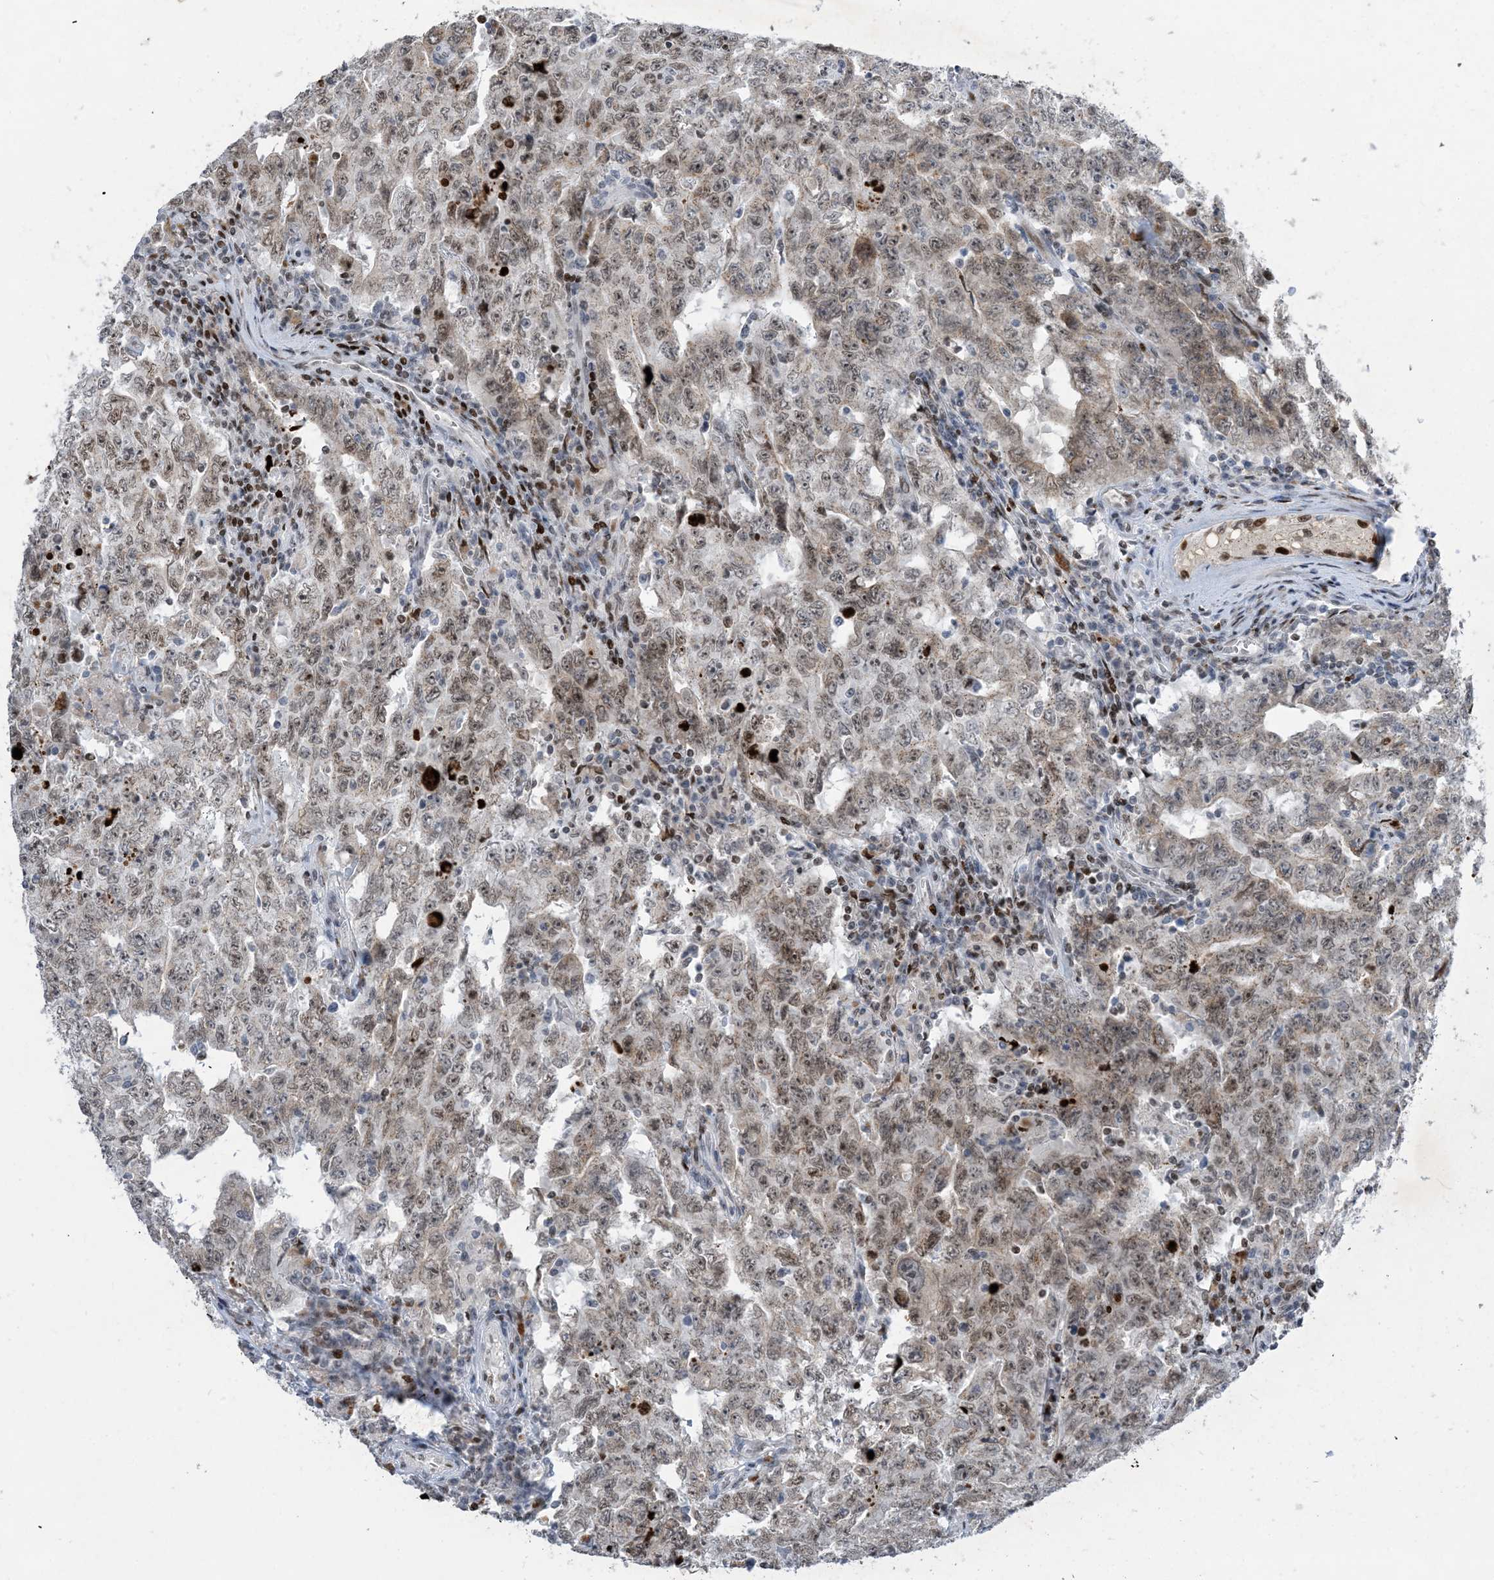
{"staining": {"intensity": "weak", "quantity": "25%-75%", "location": "nuclear"}, "tissue": "testis cancer", "cell_type": "Tumor cells", "image_type": "cancer", "snomed": [{"axis": "morphology", "description": "Carcinoma, Embryonal, NOS"}, {"axis": "topography", "description": "Testis"}], "caption": "Embryonal carcinoma (testis) stained for a protein shows weak nuclear positivity in tumor cells.", "gene": "SLC25A53", "patient": {"sex": "male", "age": 26}}